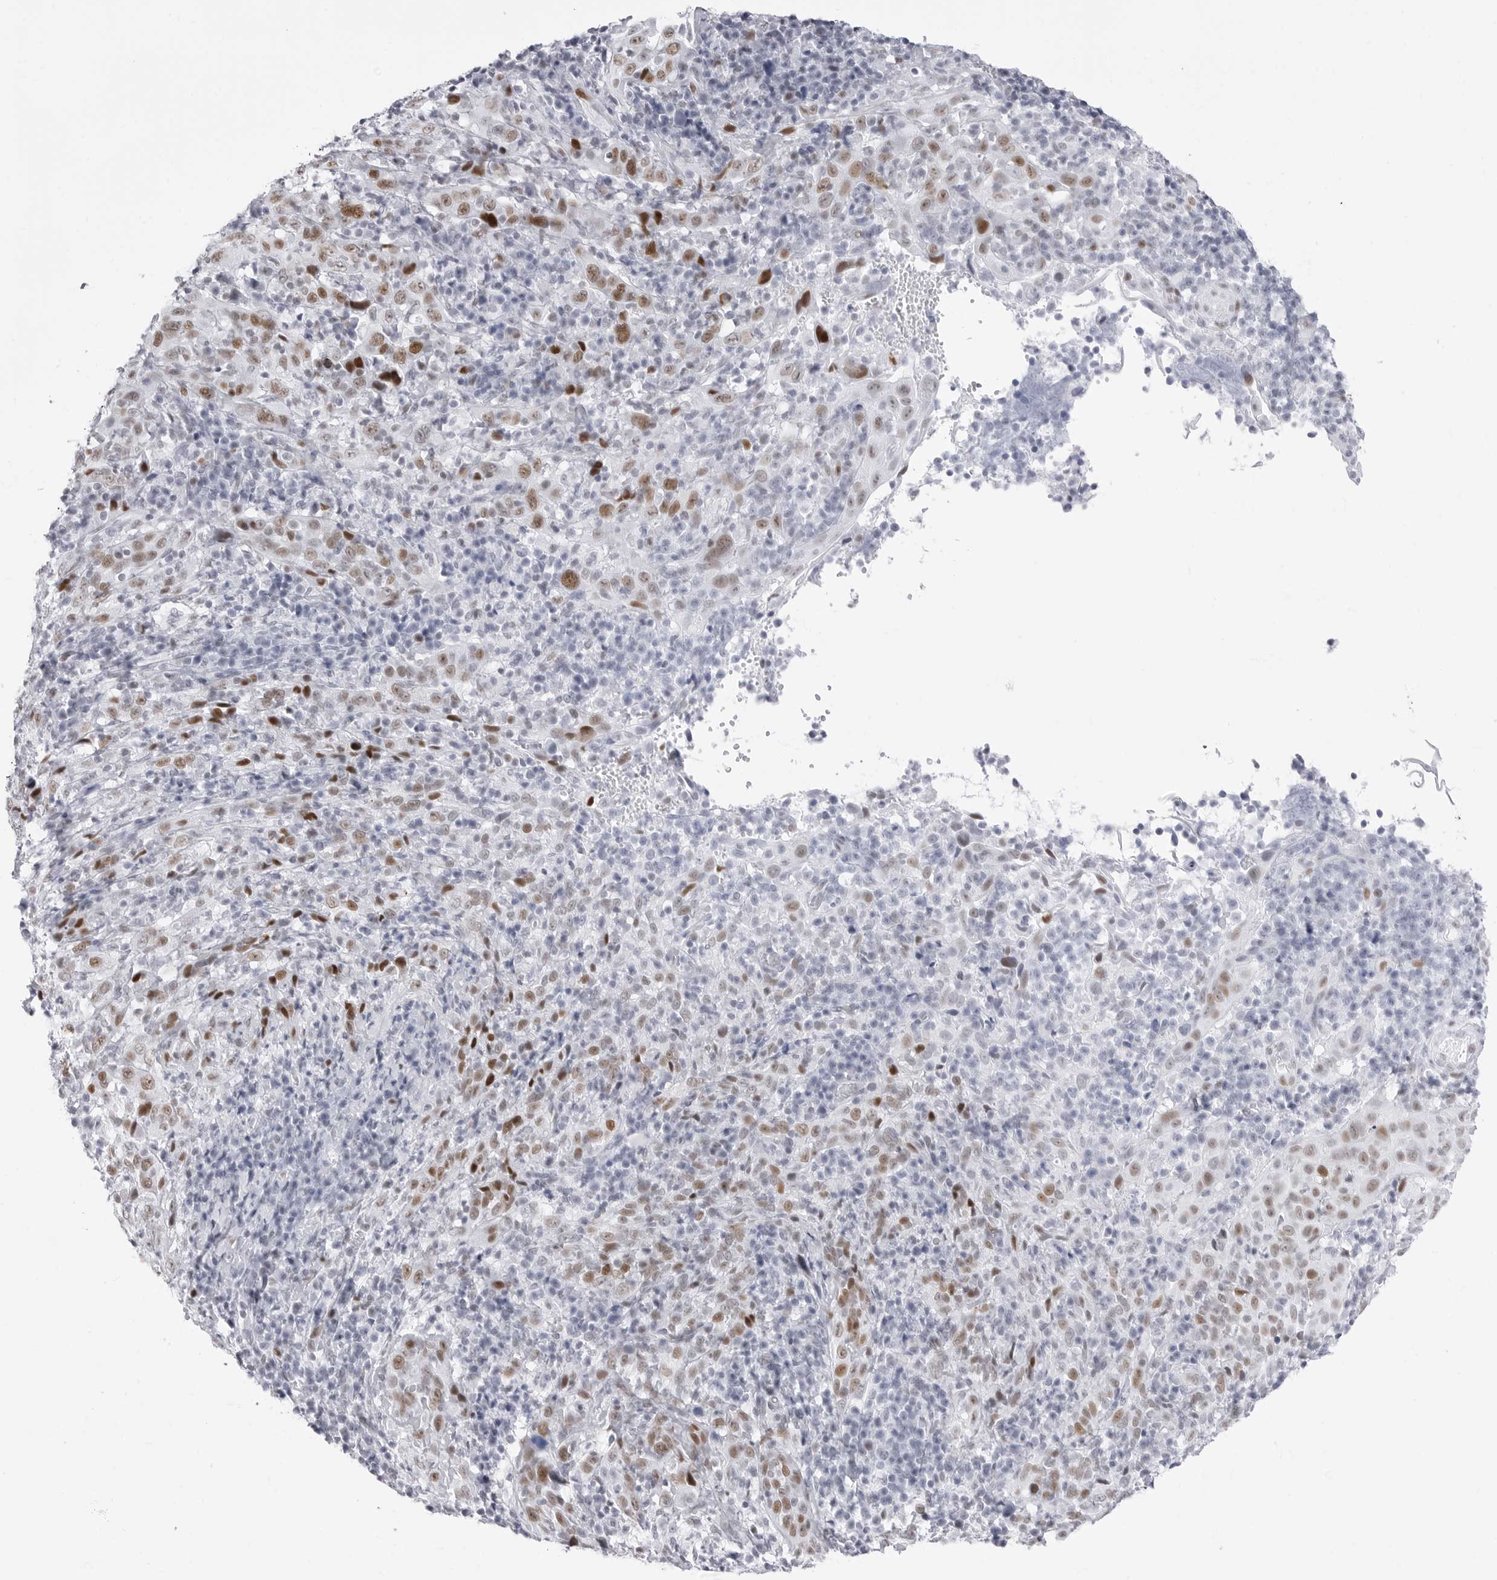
{"staining": {"intensity": "moderate", "quantity": ">75%", "location": "nuclear"}, "tissue": "cervical cancer", "cell_type": "Tumor cells", "image_type": "cancer", "snomed": [{"axis": "morphology", "description": "Squamous cell carcinoma, NOS"}, {"axis": "topography", "description": "Cervix"}], "caption": "Immunohistochemical staining of human cervical cancer exhibits medium levels of moderate nuclear protein expression in approximately >75% of tumor cells. Nuclei are stained in blue.", "gene": "NASP", "patient": {"sex": "female", "age": 46}}